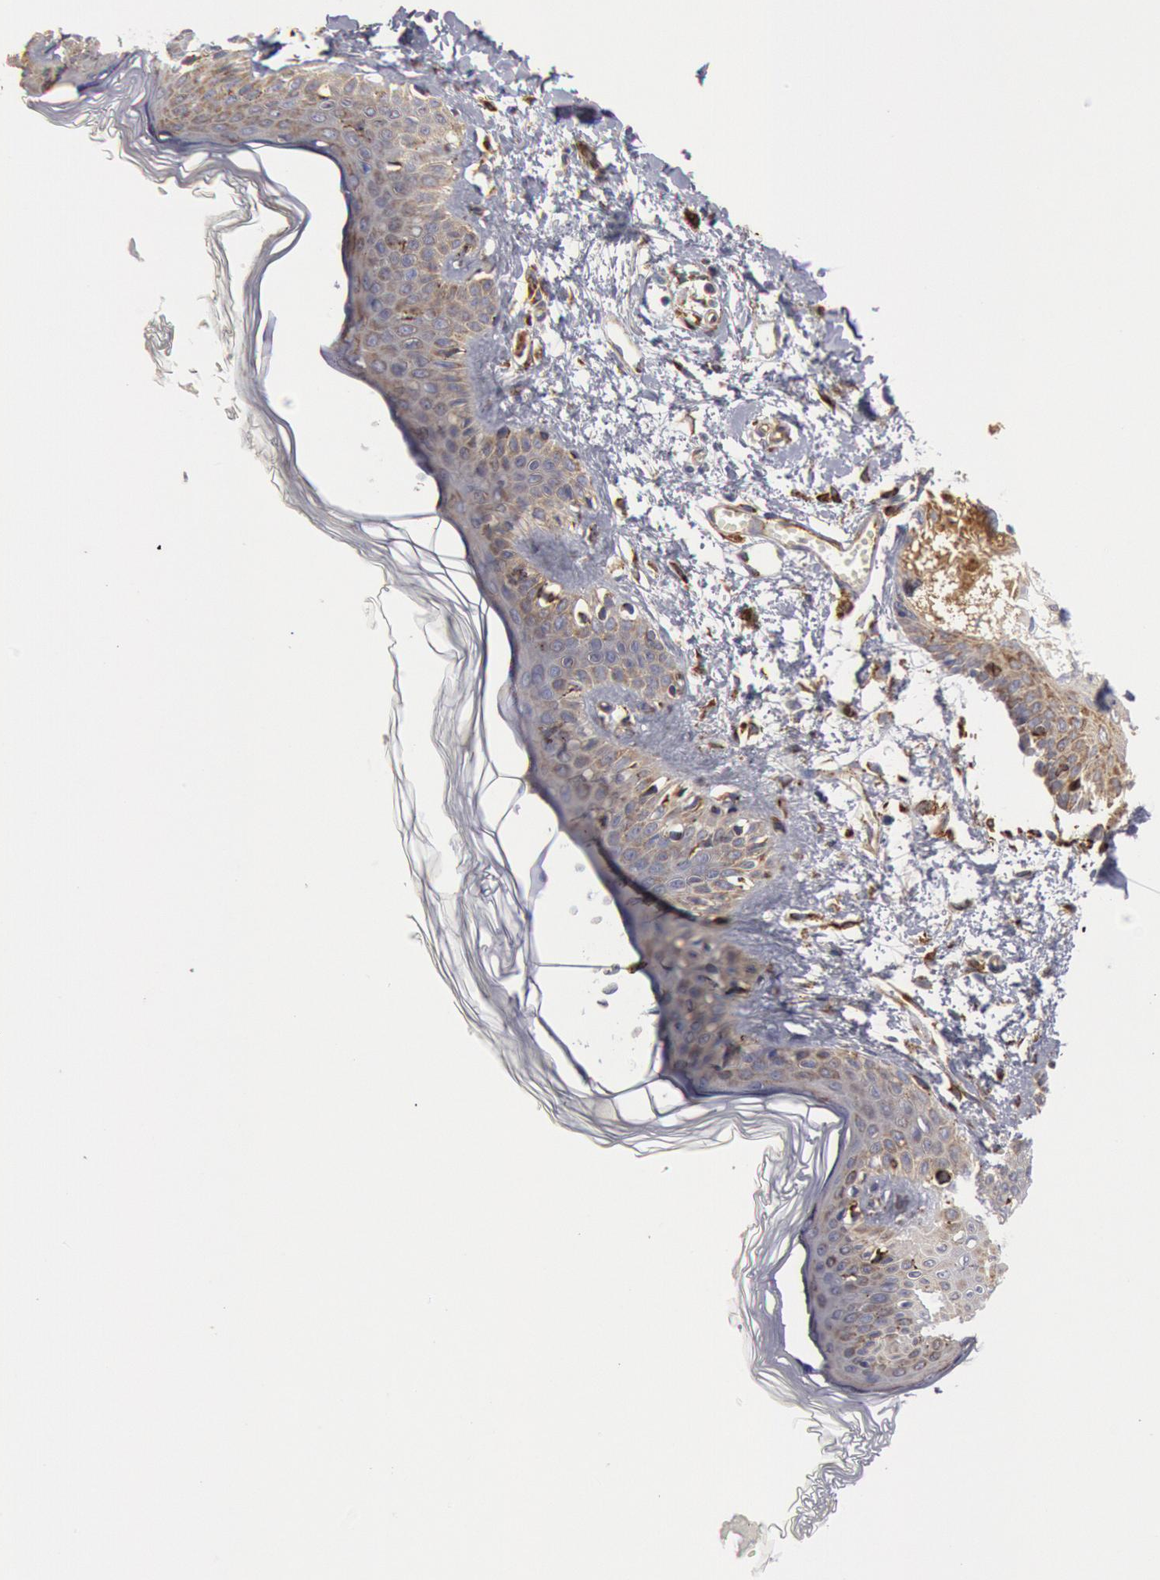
{"staining": {"intensity": "moderate", "quantity": ">75%", "location": "cytoplasmic/membranous"}, "tissue": "skin", "cell_type": "Fibroblasts", "image_type": "normal", "snomed": [{"axis": "morphology", "description": "Normal tissue, NOS"}, {"axis": "morphology", "description": "Sarcoma, NOS"}, {"axis": "topography", "description": "Skin"}, {"axis": "topography", "description": "Soft tissue"}], "caption": "Immunohistochemistry staining of unremarkable skin, which displays medium levels of moderate cytoplasmic/membranous positivity in approximately >75% of fibroblasts indicating moderate cytoplasmic/membranous protein expression. The staining was performed using DAB (brown) for protein detection and nuclei were counterstained in hematoxylin (blue).", "gene": "ERP44", "patient": {"sex": "female", "age": 51}}